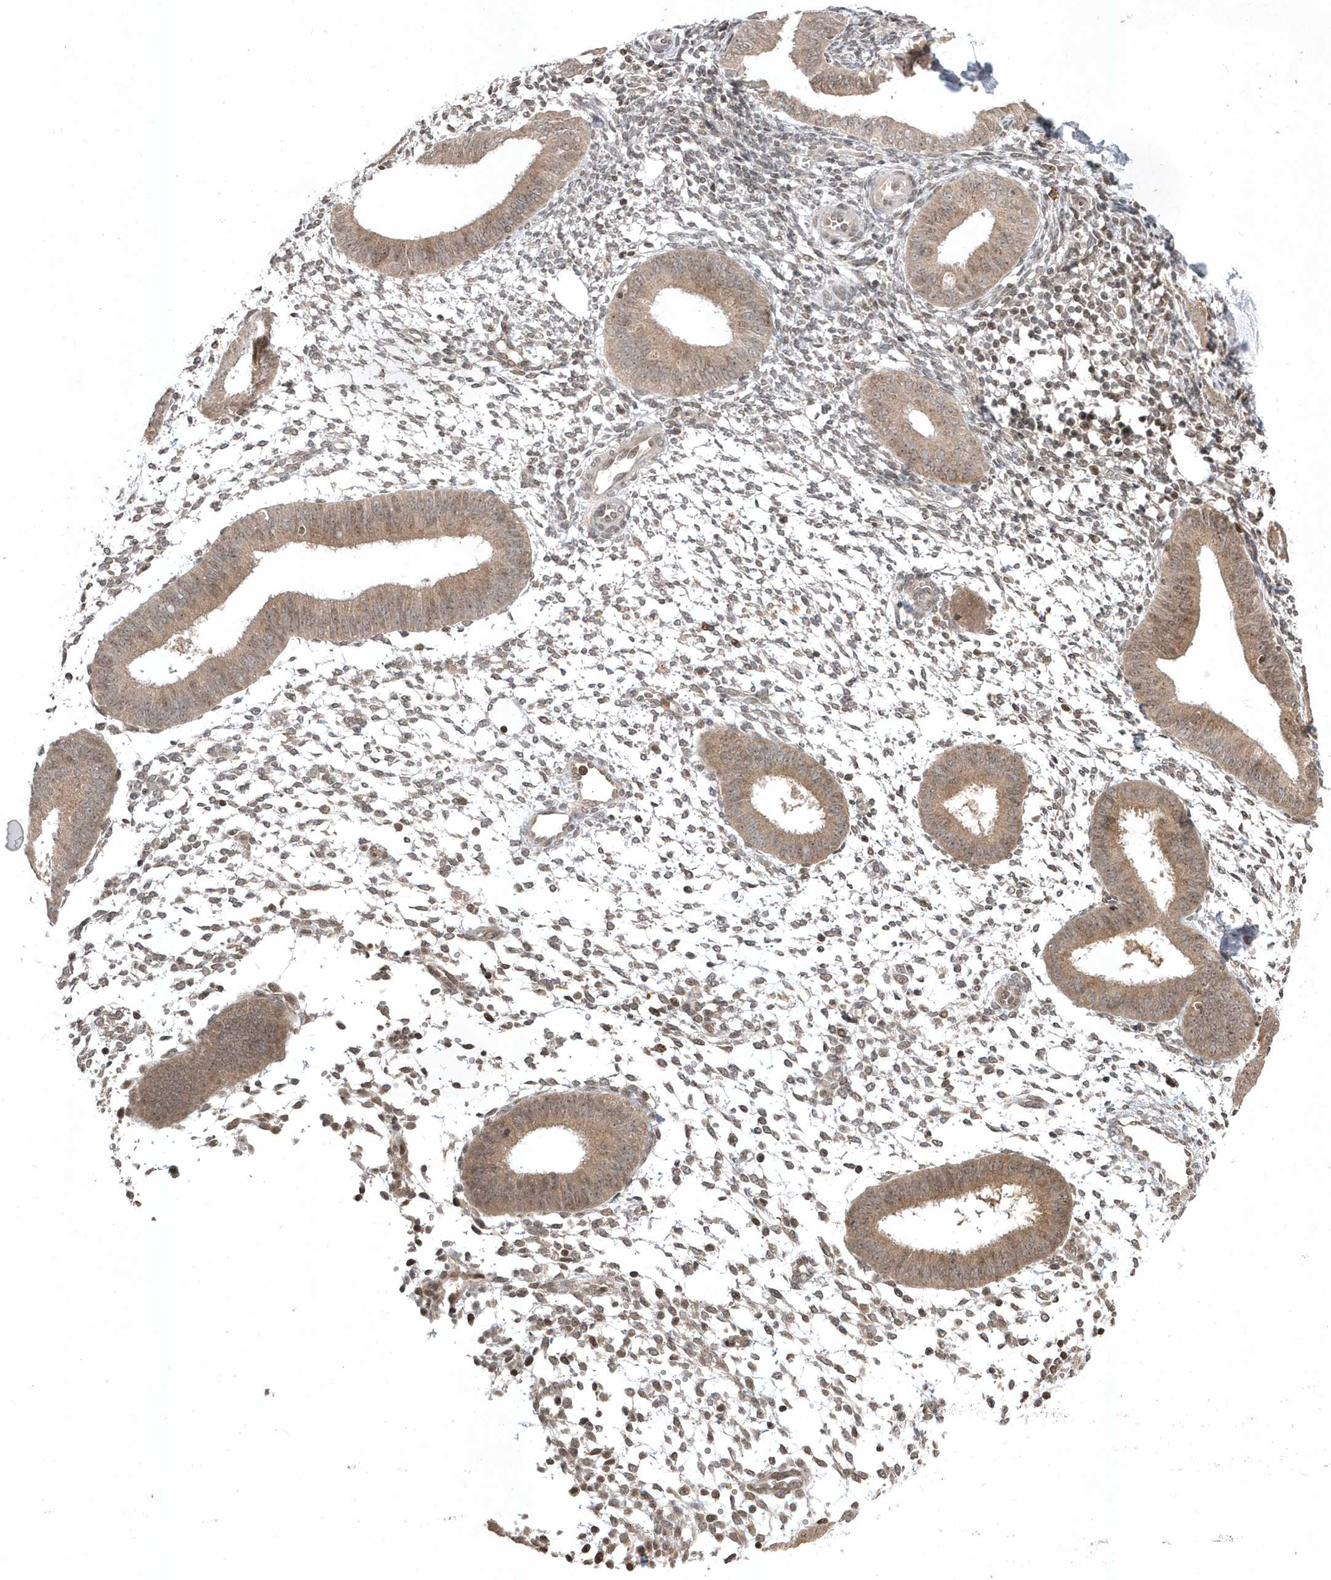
{"staining": {"intensity": "negative", "quantity": "none", "location": "none"}, "tissue": "endometrium", "cell_type": "Cells in endometrial stroma", "image_type": "normal", "snomed": [{"axis": "morphology", "description": "Normal tissue, NOS"}, {"axis": "topography", "description": "Uterus"}, {"axis": "topography", "description": "Endometrium"}], "caption": "Endometrium stained for a protein using immunohistochemistry exhibits no expression cells in endometrial stroma.", "gene": "EIF2B1", "patient": {"sex": "female", "age": 48}}